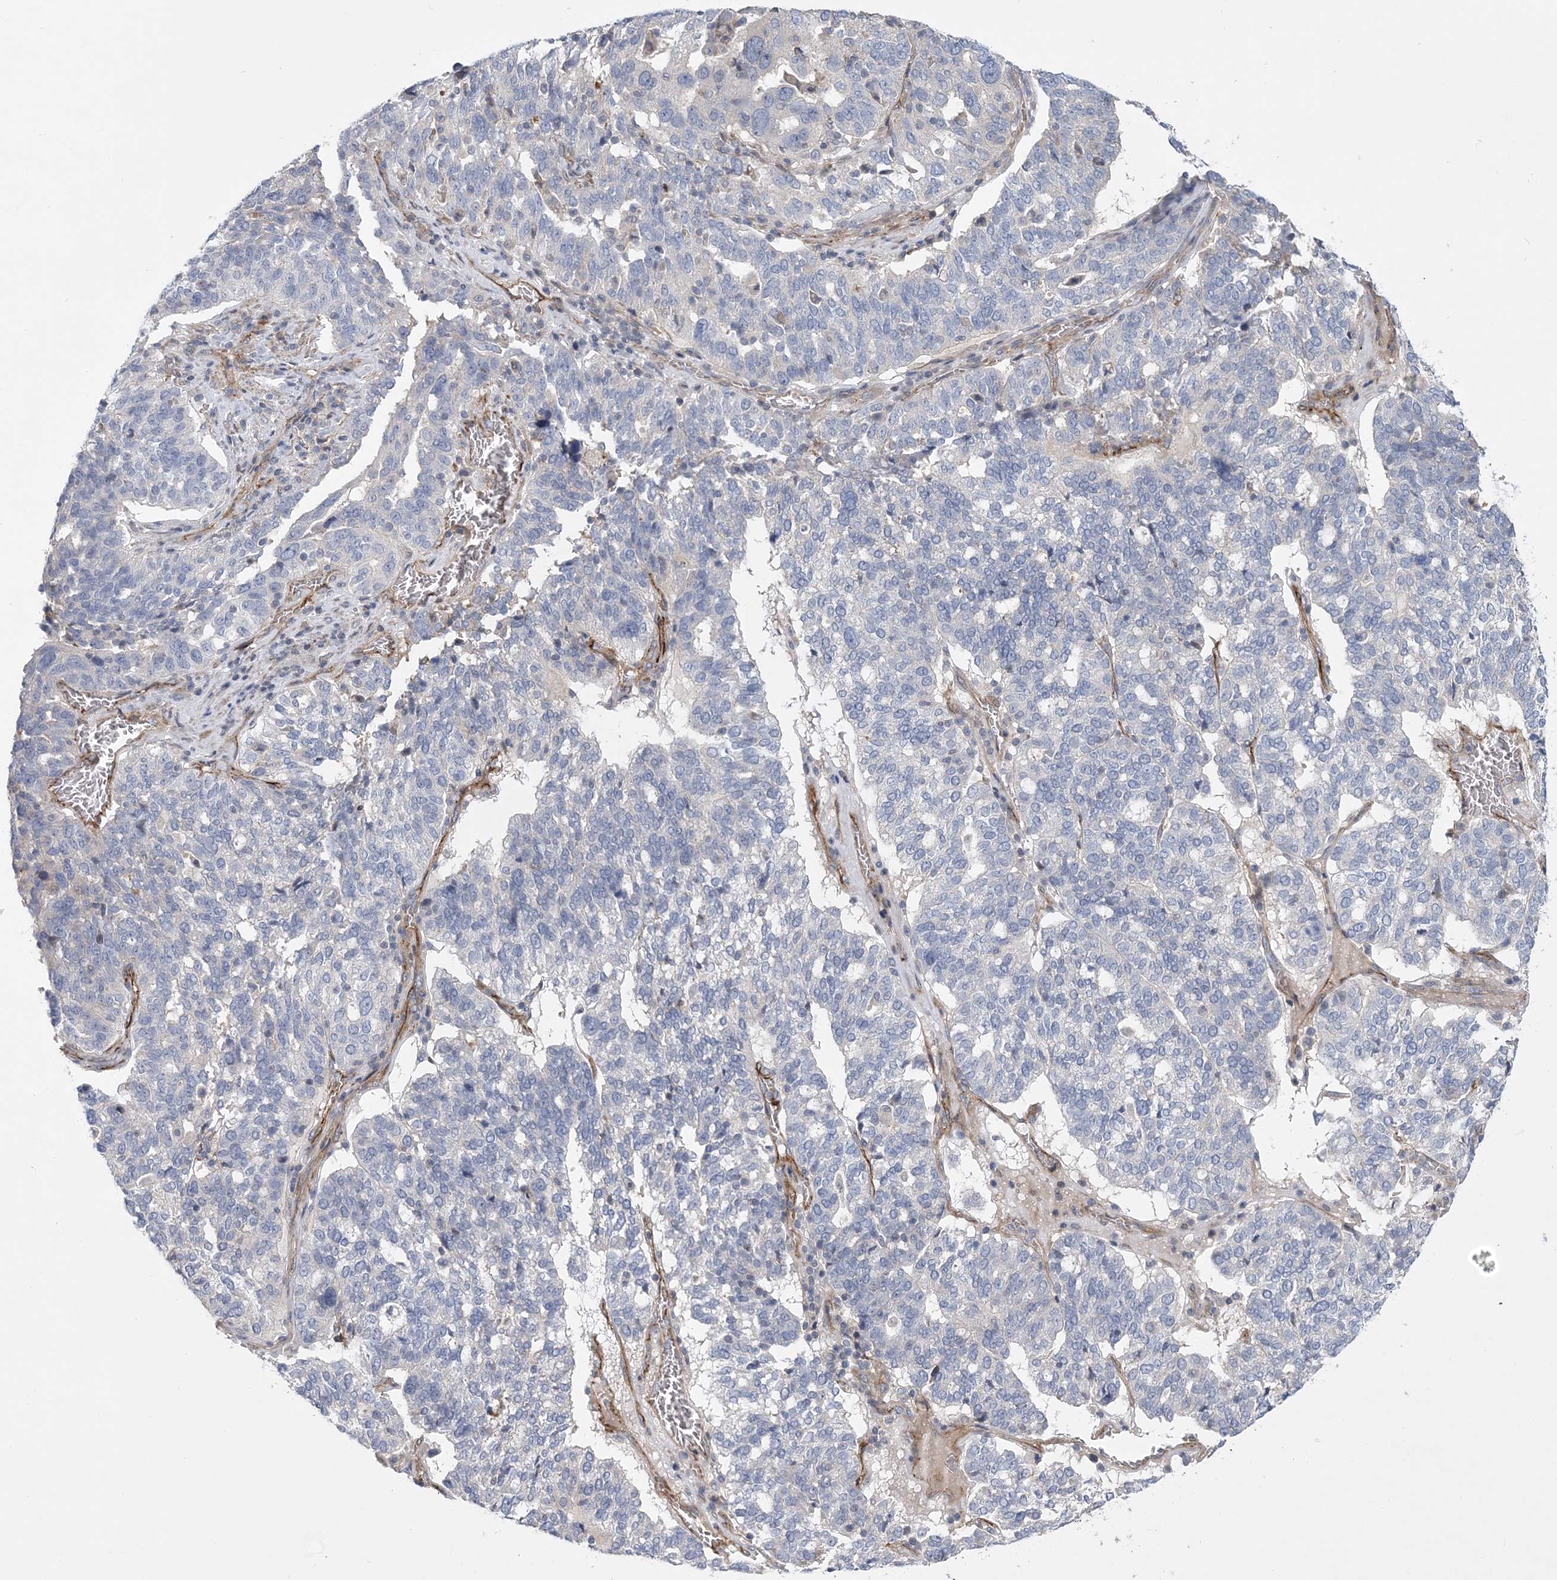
{"staining": {"intensity": "negative", "quantity": "none", "location": "none"}, "tissue": "ovarian cancer", "cell_type": "Tumor cells", "image_type": "cancer", "snomed": [{"axis": "morphology", "description": "Cystadenocarcinoma, serous, NOS"}, {"axis": "topography", "description": "Ovary"}], "caption": "This is an IHC histopathology image of serous cystadenocarcinoma (ovarian). There is no expression in tumor cells.", "gene": "CALN1", "patient": {"sex": "female", "age": 59}}